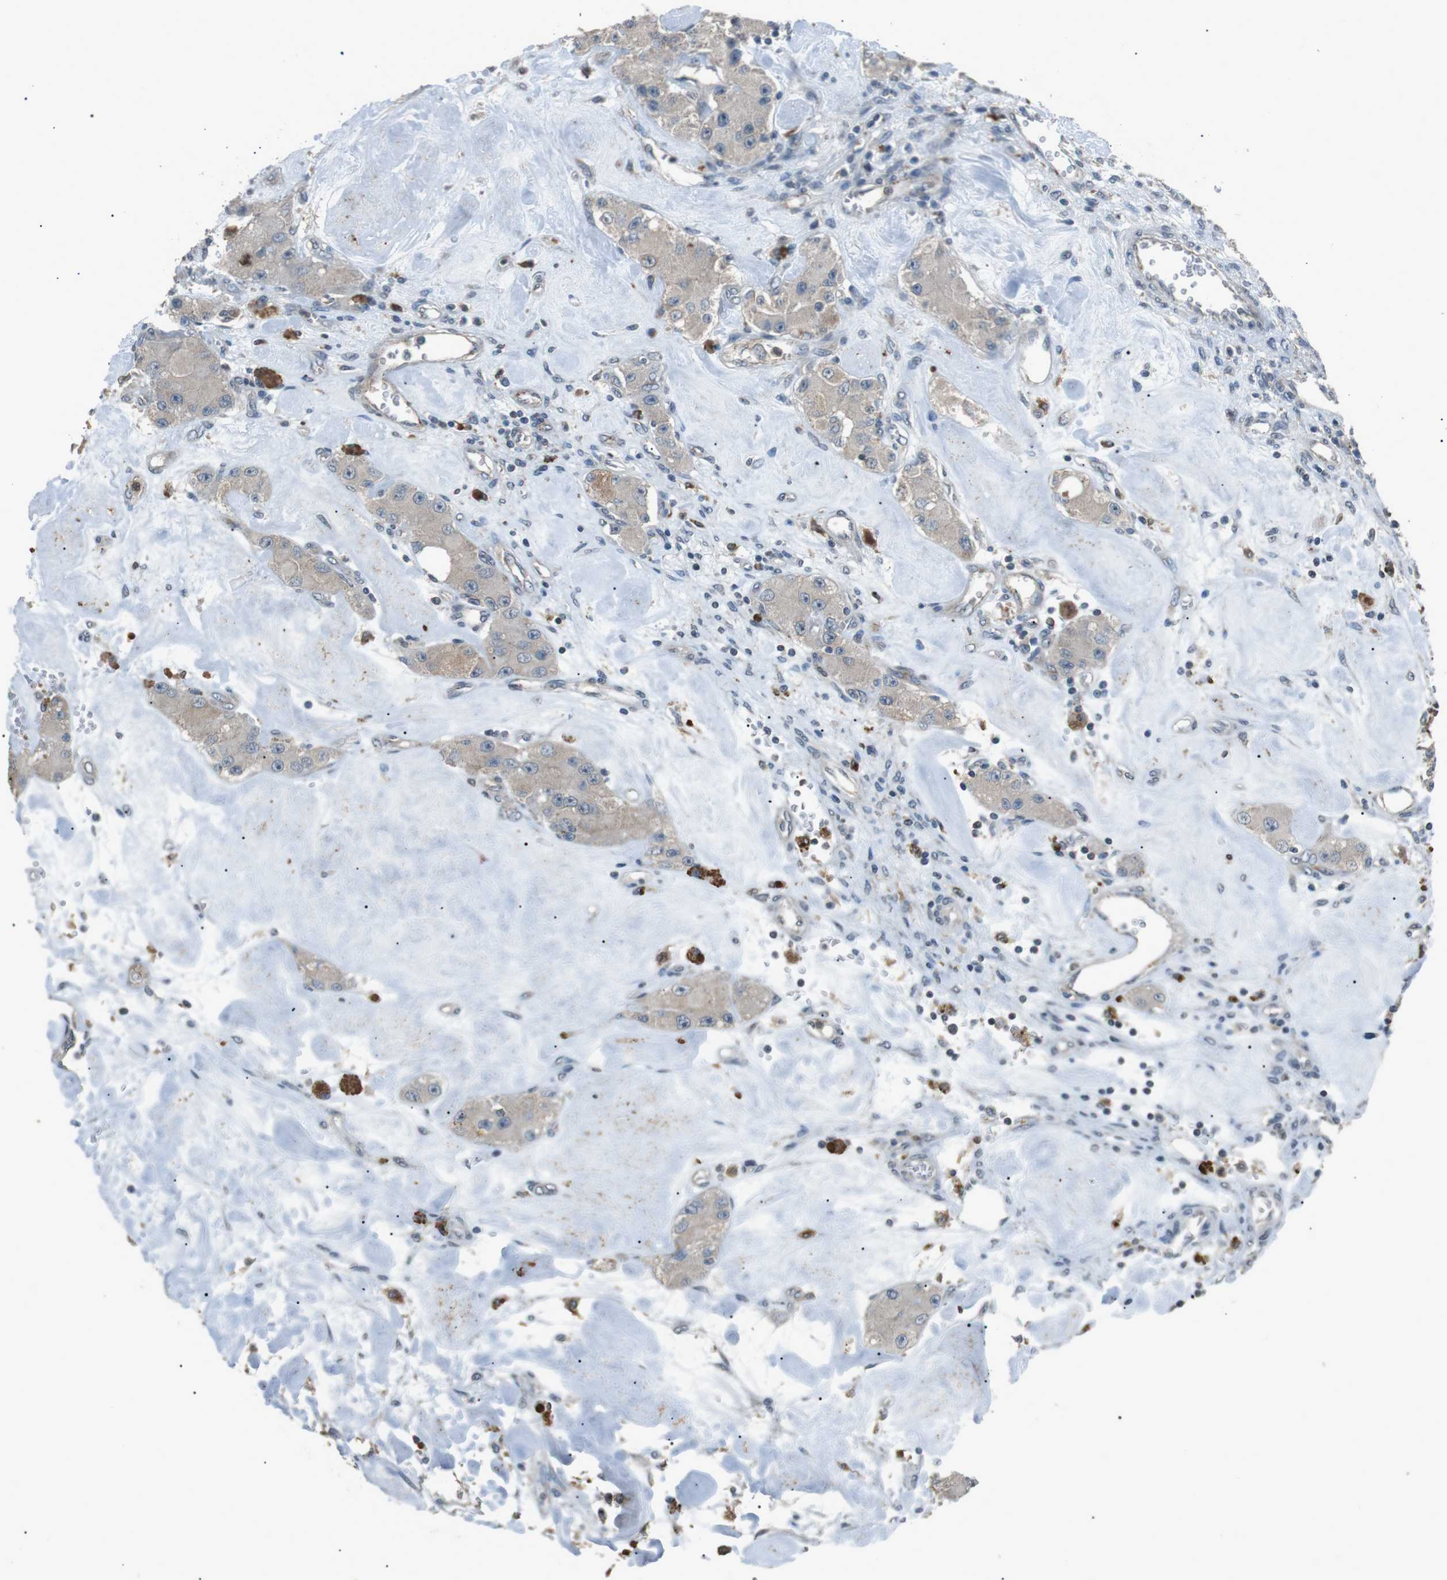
{"staining": {"intensity": "weak", "quantity": "25%-75%", "location": "cytoplasmic/membranous"}, "tissue": "carcinoid", "cell_type": "Tumor cells", "image_type": "cancer", "snomed": [{"axis": "morphology", "description": "Carcinoid, malignant, NOS"}, {"axis": "topography", "description": "Pancreas"}], "caption": "The photomicrograph shows immunohistochemical staining of malignant carcinoid. There is weak cytoplasmic/membranous staining is appreciated in about 25%-75% of tumor cells. (Brightfield microscopy of DAB IHC at high magnification).", "gene": "NEK7", "patient": {"sex": "male", "age": 41}}